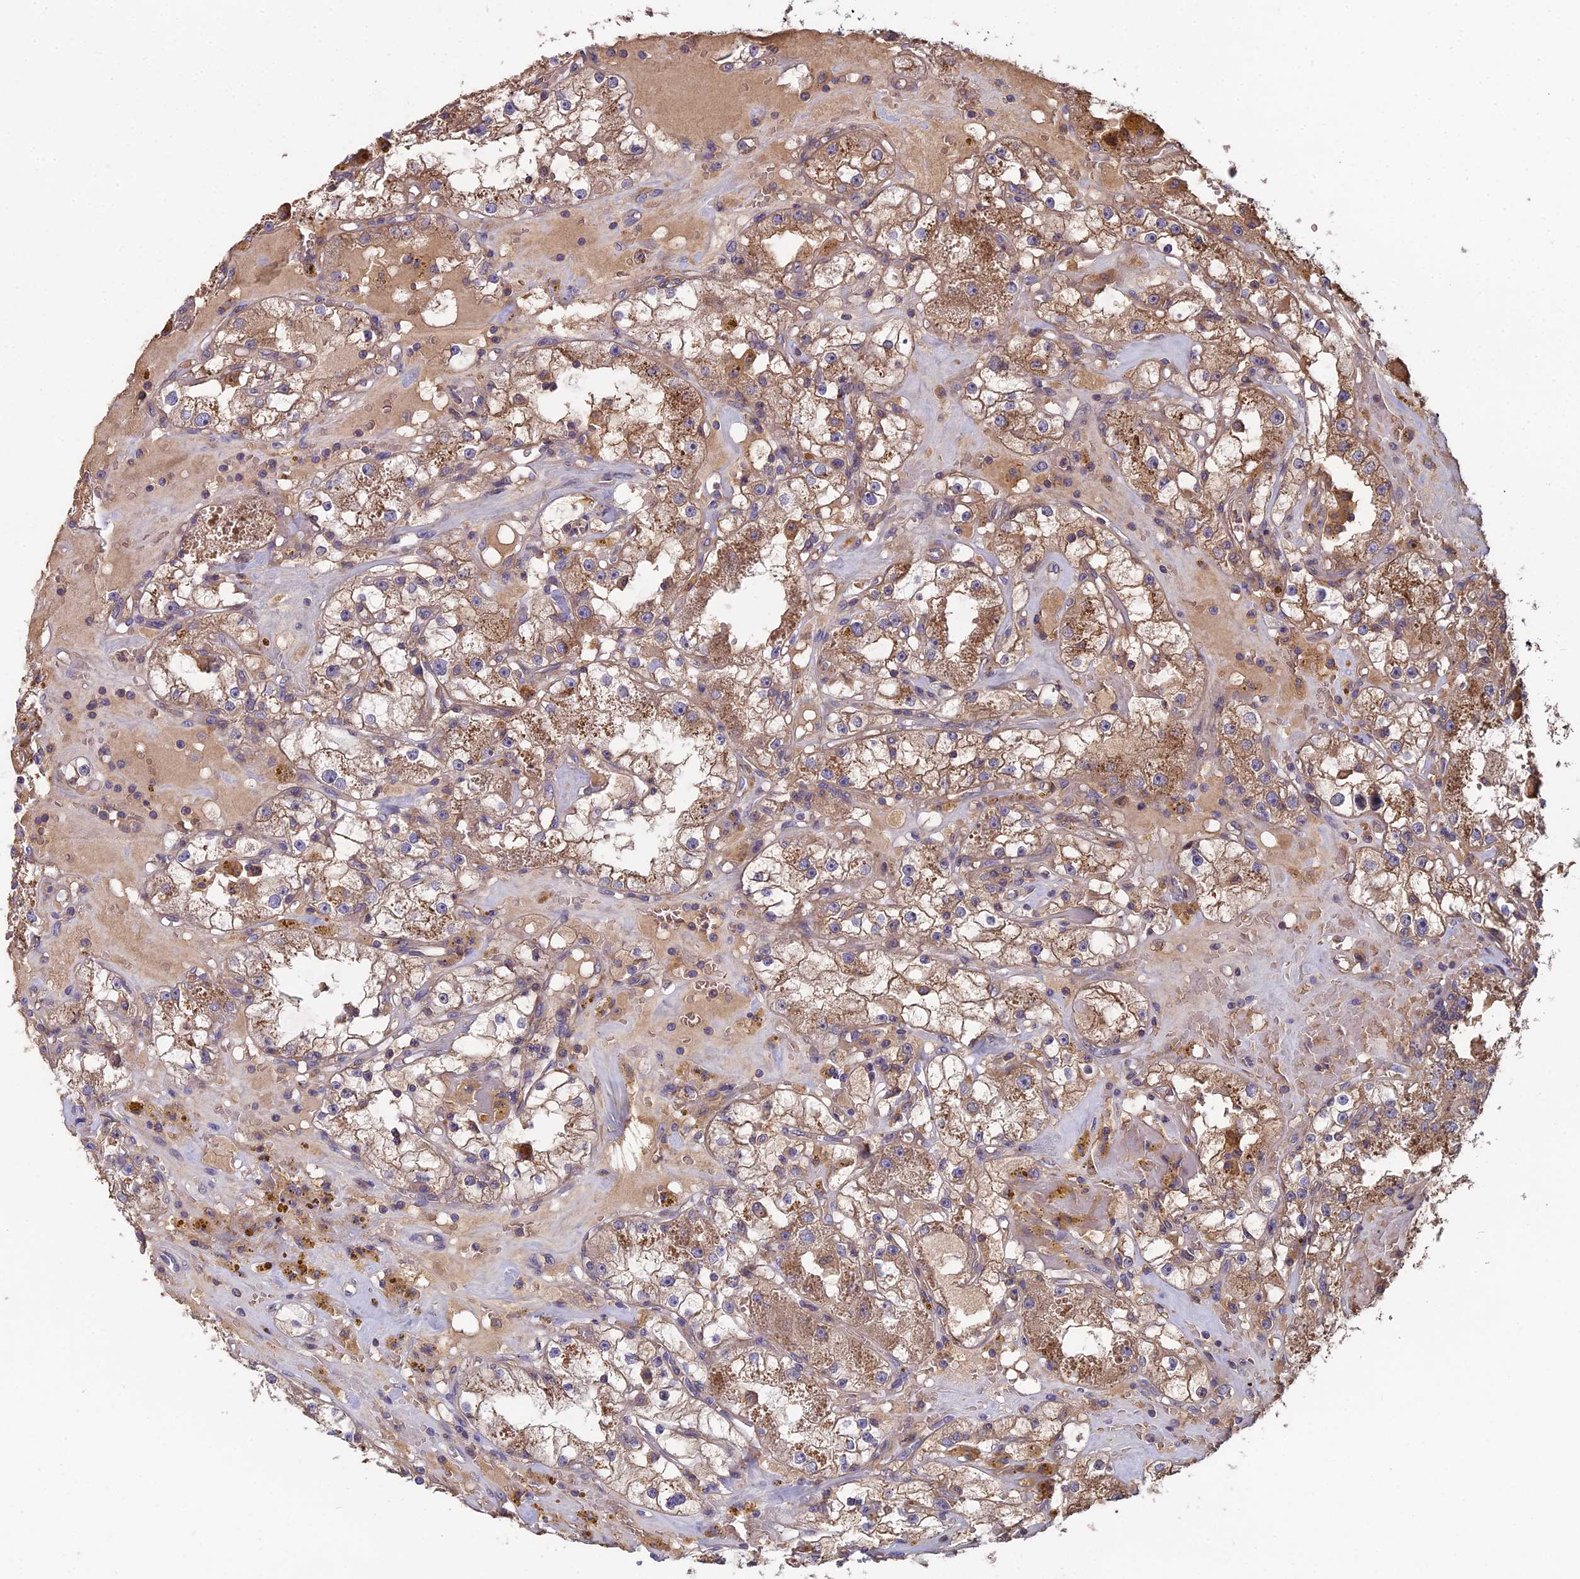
{"staining": {"intensity": "moderate", "quantity": ">75%", "location": "cytoplasmic/membranous"}, "tissue": "renal cancer", "cell_type": "Tumor cells", "image_type": "cancer", "snomed": [{"axis": "morphology", "description": "Adenocarcinoma, NOS"}, {"axis": "topography", "description": "Kidney"}], "caption": "This is a histology image of immunohistochemistry staining of renal cancer (adenocarcinoma), which shows moderate expression in the cytoplasmic/membranous of tumor cells.", "gene": "GALR2", "patient": {"sex": "male", "age": 56}}